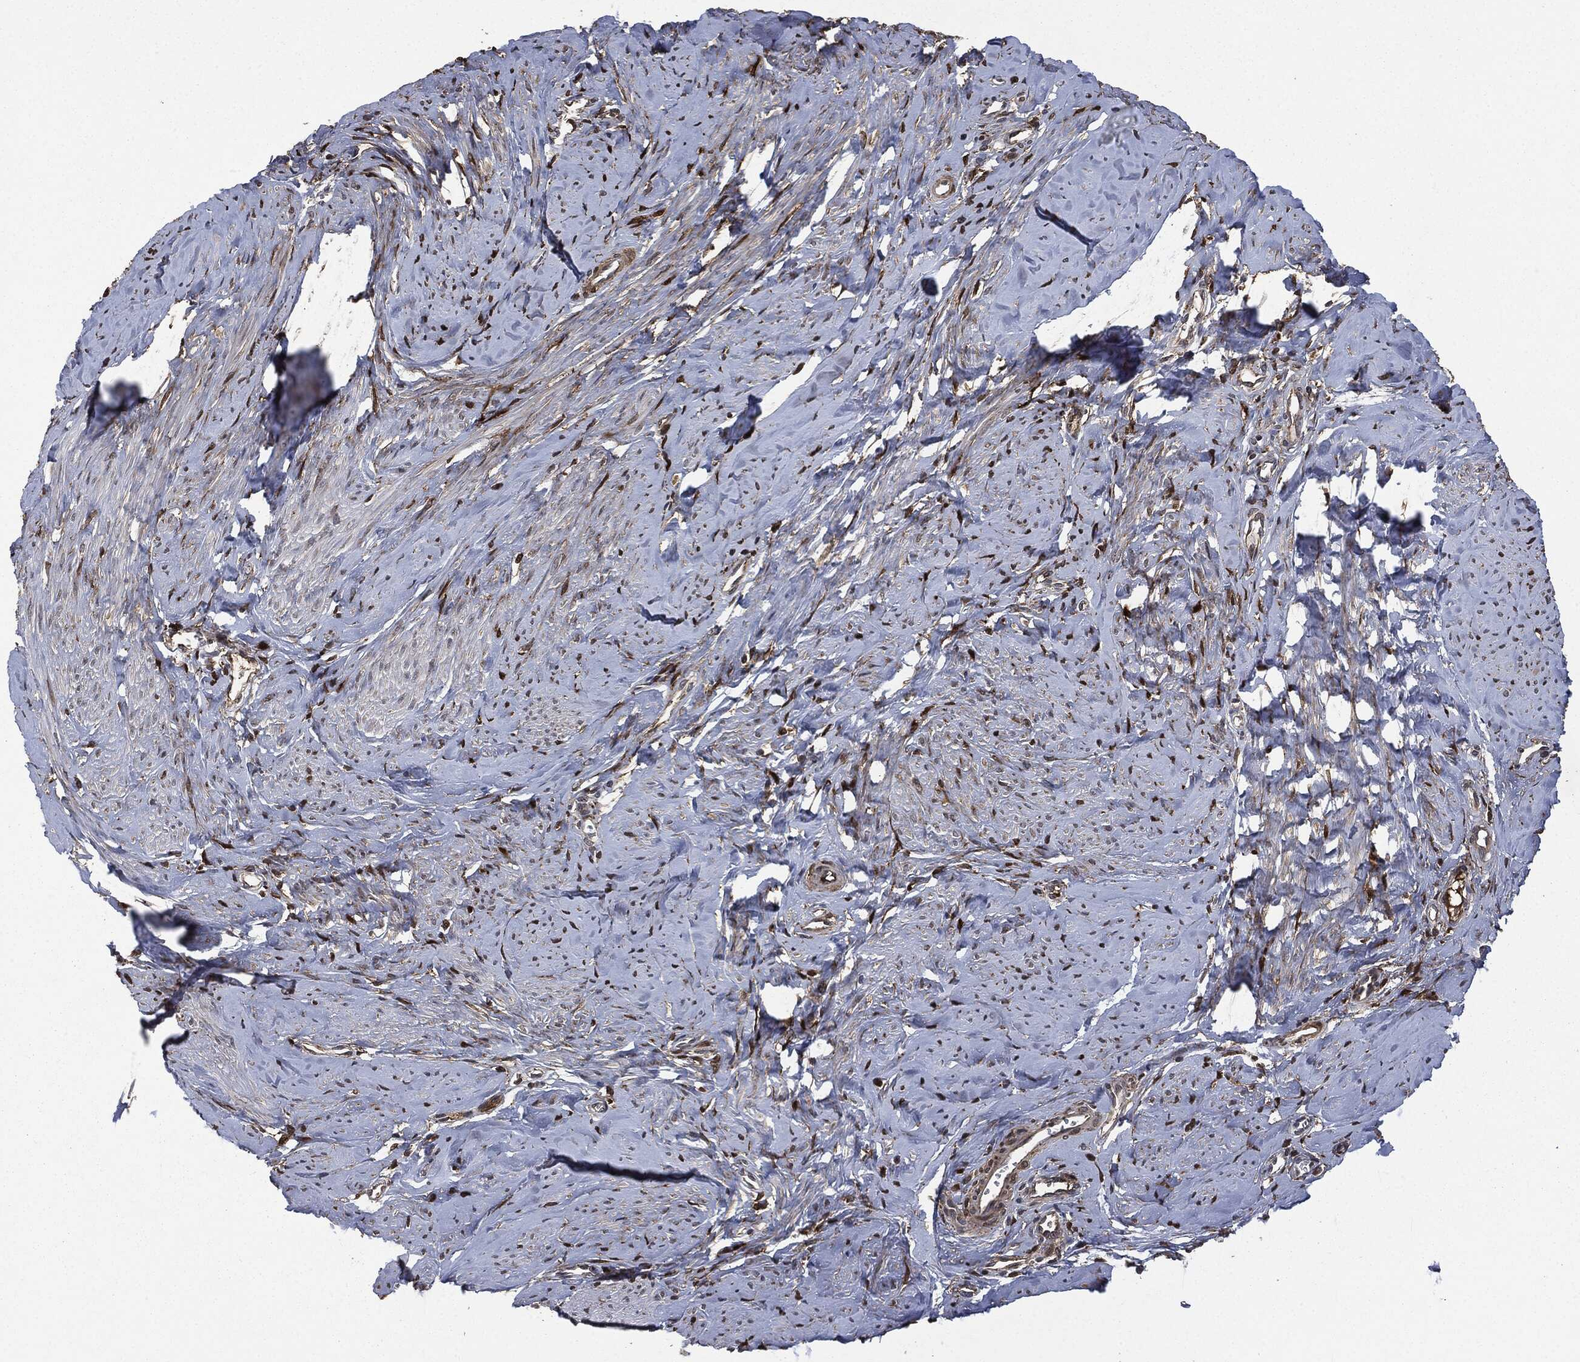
{"staining": {"intensity": "negative", "quantity": "none", "location": "none"}, "tissue": "smooth muscle", "cell_type": "Smooth muscle cells", "image_type": "normal", "snomed": [{"axis": "morphology", "description": "Normal tissue, NOS"}, {"axis": "topography", "description": "Smooth muscle"}], "caption": "IHC photomicrograph of benign smooth muscle: human smooth muscle stained with DAB exhibits no significant protein positivity in smooth muscle cells.", "gene": "CRABP2", "patient": {"sex": "female", "age": 48}}